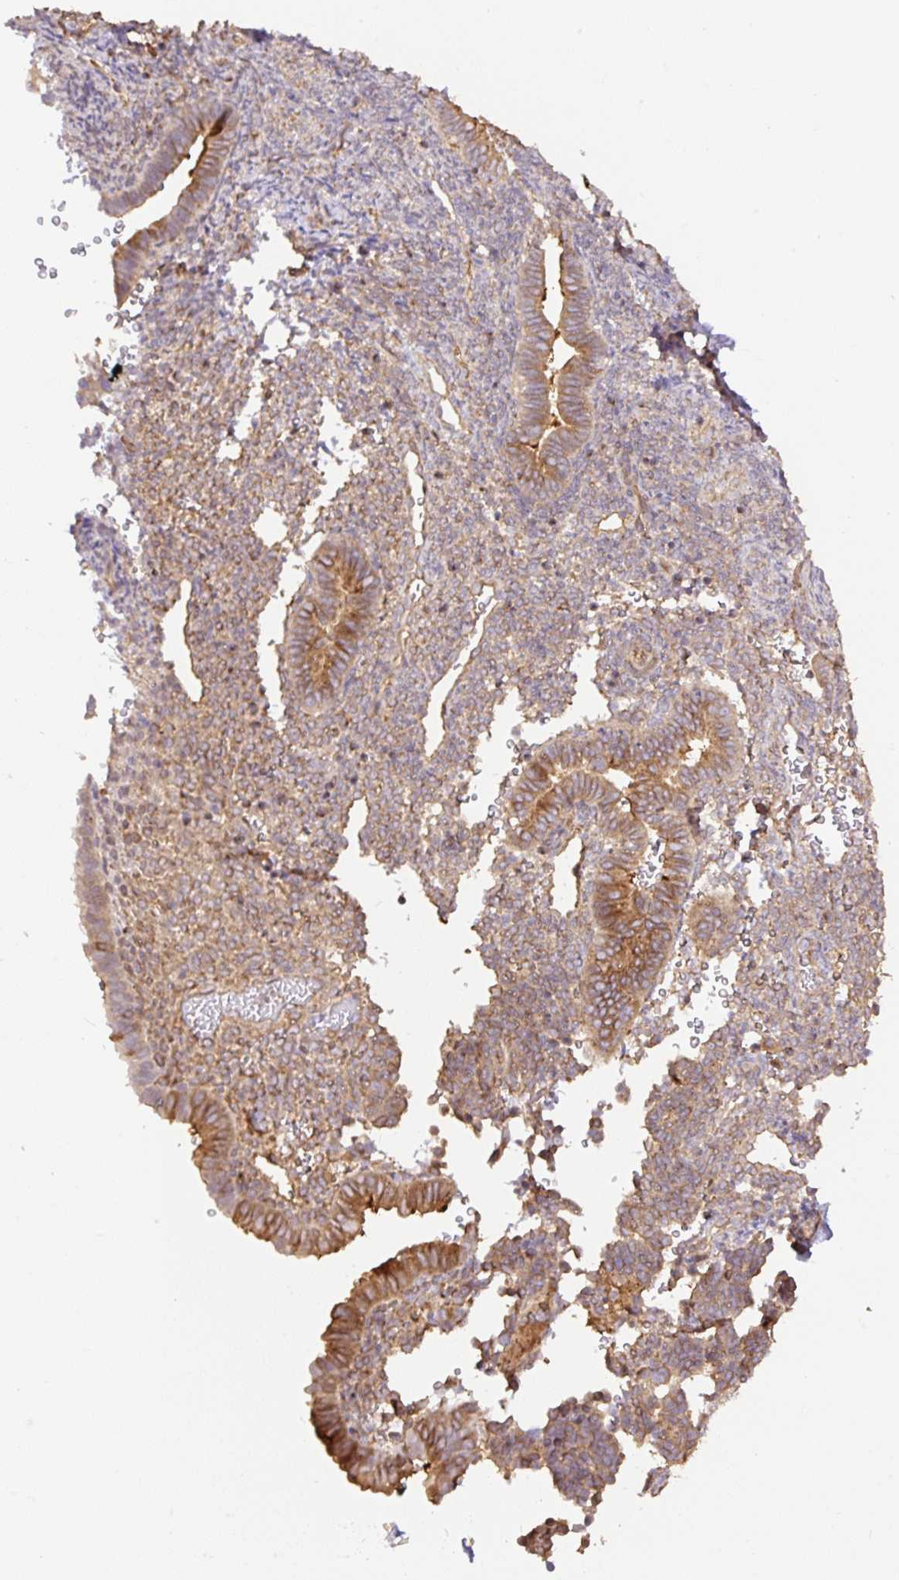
{"staining": {"intensity": "moderate", "quantity": "<25%", "location": "cytoplasmic/membranous"}, "tissue": "endometrium", "cell_type": "Cells in endometrial stroma", "image_type": "normal", "snomed": [{"axis": "morphology", "description": "Normal tissue, NOS"}, {"axis": "topography", "description": "Endometrium"}], "caption": "The immunohistochemical stain shows moderate cytoplasmic/membranous positivity in cells in endometrial stroma of normal endometrium. Using DAB (brown) and hematoxylin (blue) stains, captured at high magnification using brightfield microscopy.", "gene": "COX8A", "patient": {"sex": "female", "age": 34}}